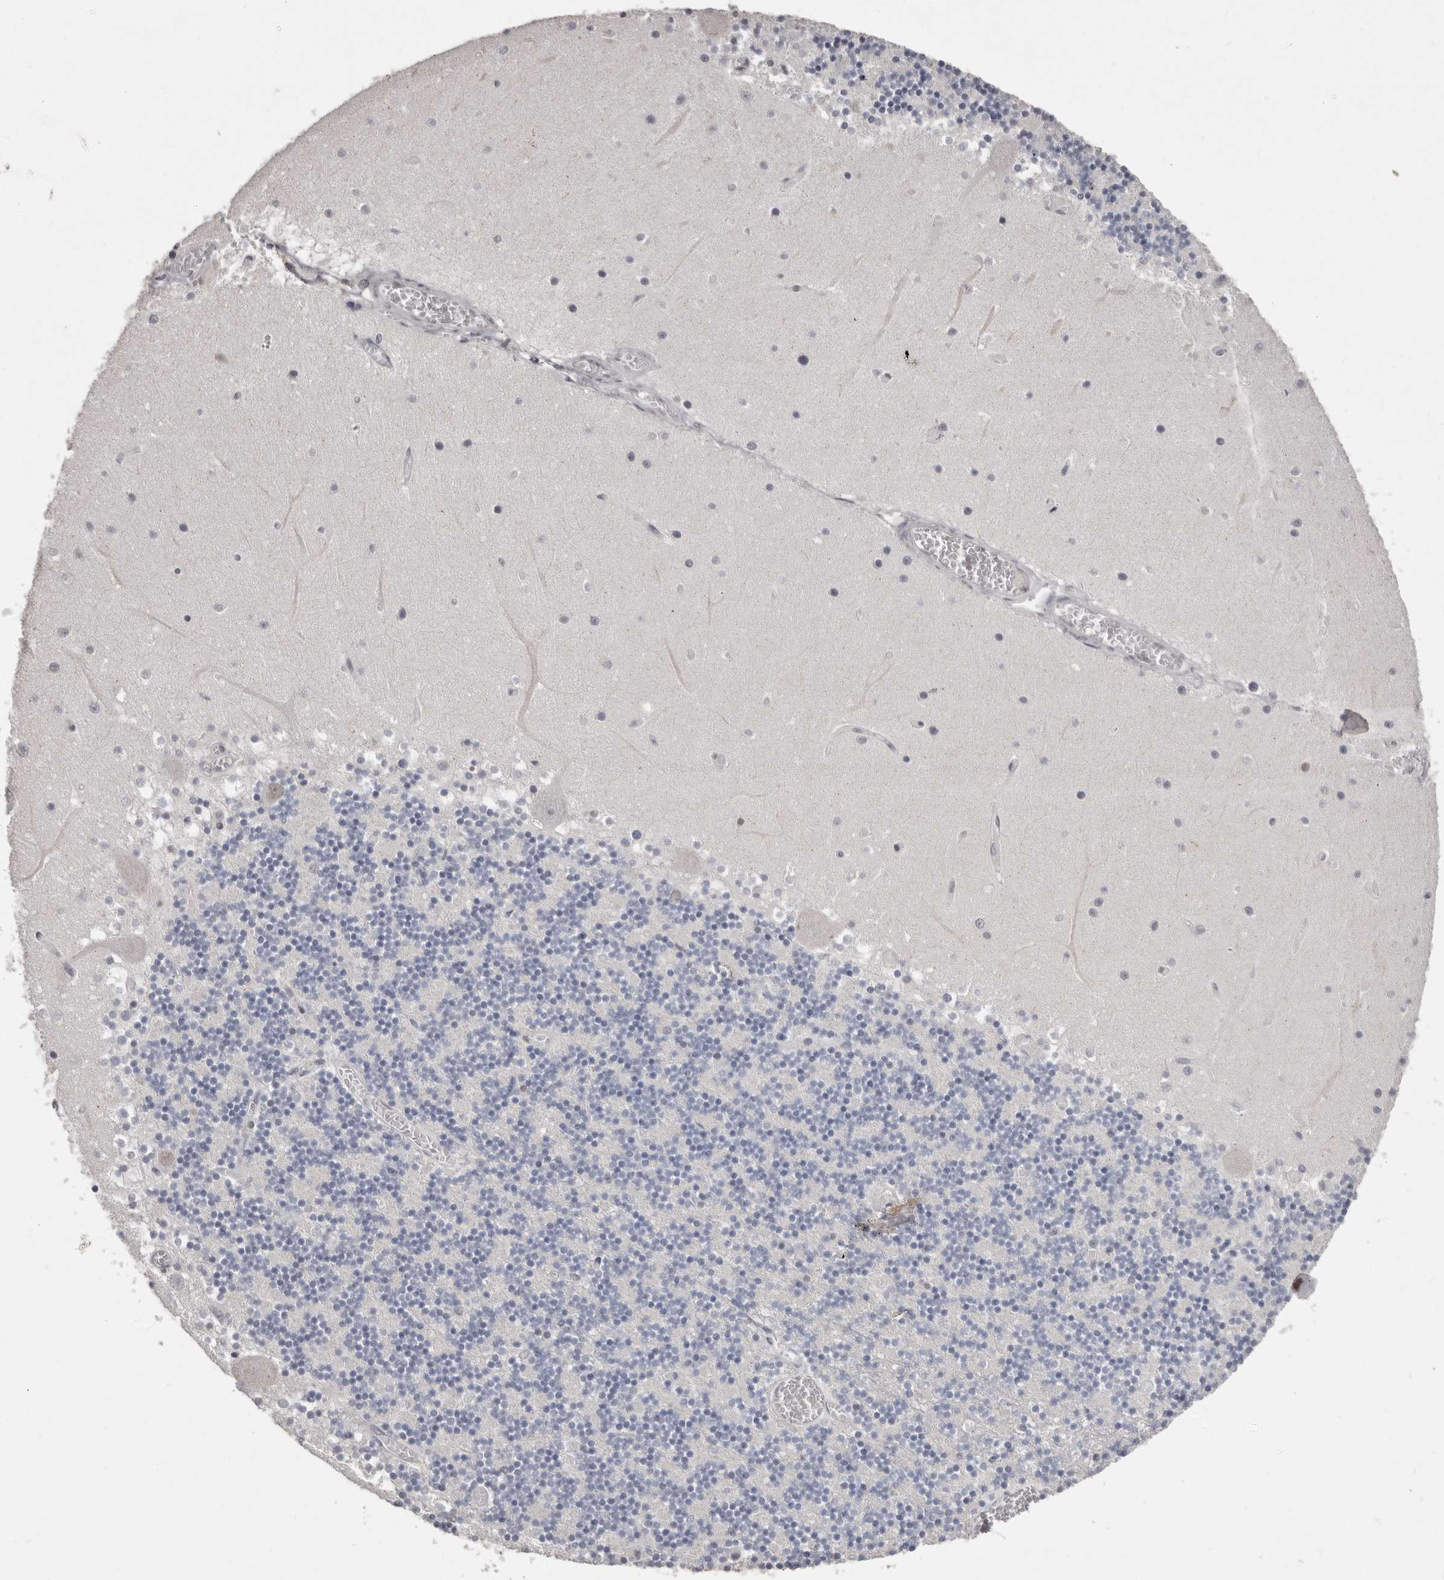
{"staining": {"intensity": "negative", "quantity": "none", "location": "none"}, "tissue": "cerebellum", "cell_type": "Cells in granular layer", "image_type": "normal", "snomed": [{"axis": "morphology", "description": "Normal tissue, NOS"}, {"axis": "topography", "description": "Cerebellum"}], "caption": "Immunohistochemistry of benign cerebellum shows no positivity in cells in granular layer. (DAB (3,3'-diaminobenzidine) immunohistochemistry (IHC) with hematoxylin counter stain).", "gene": "SRCAP", "patient": {"sex": "female", "age": 28}}